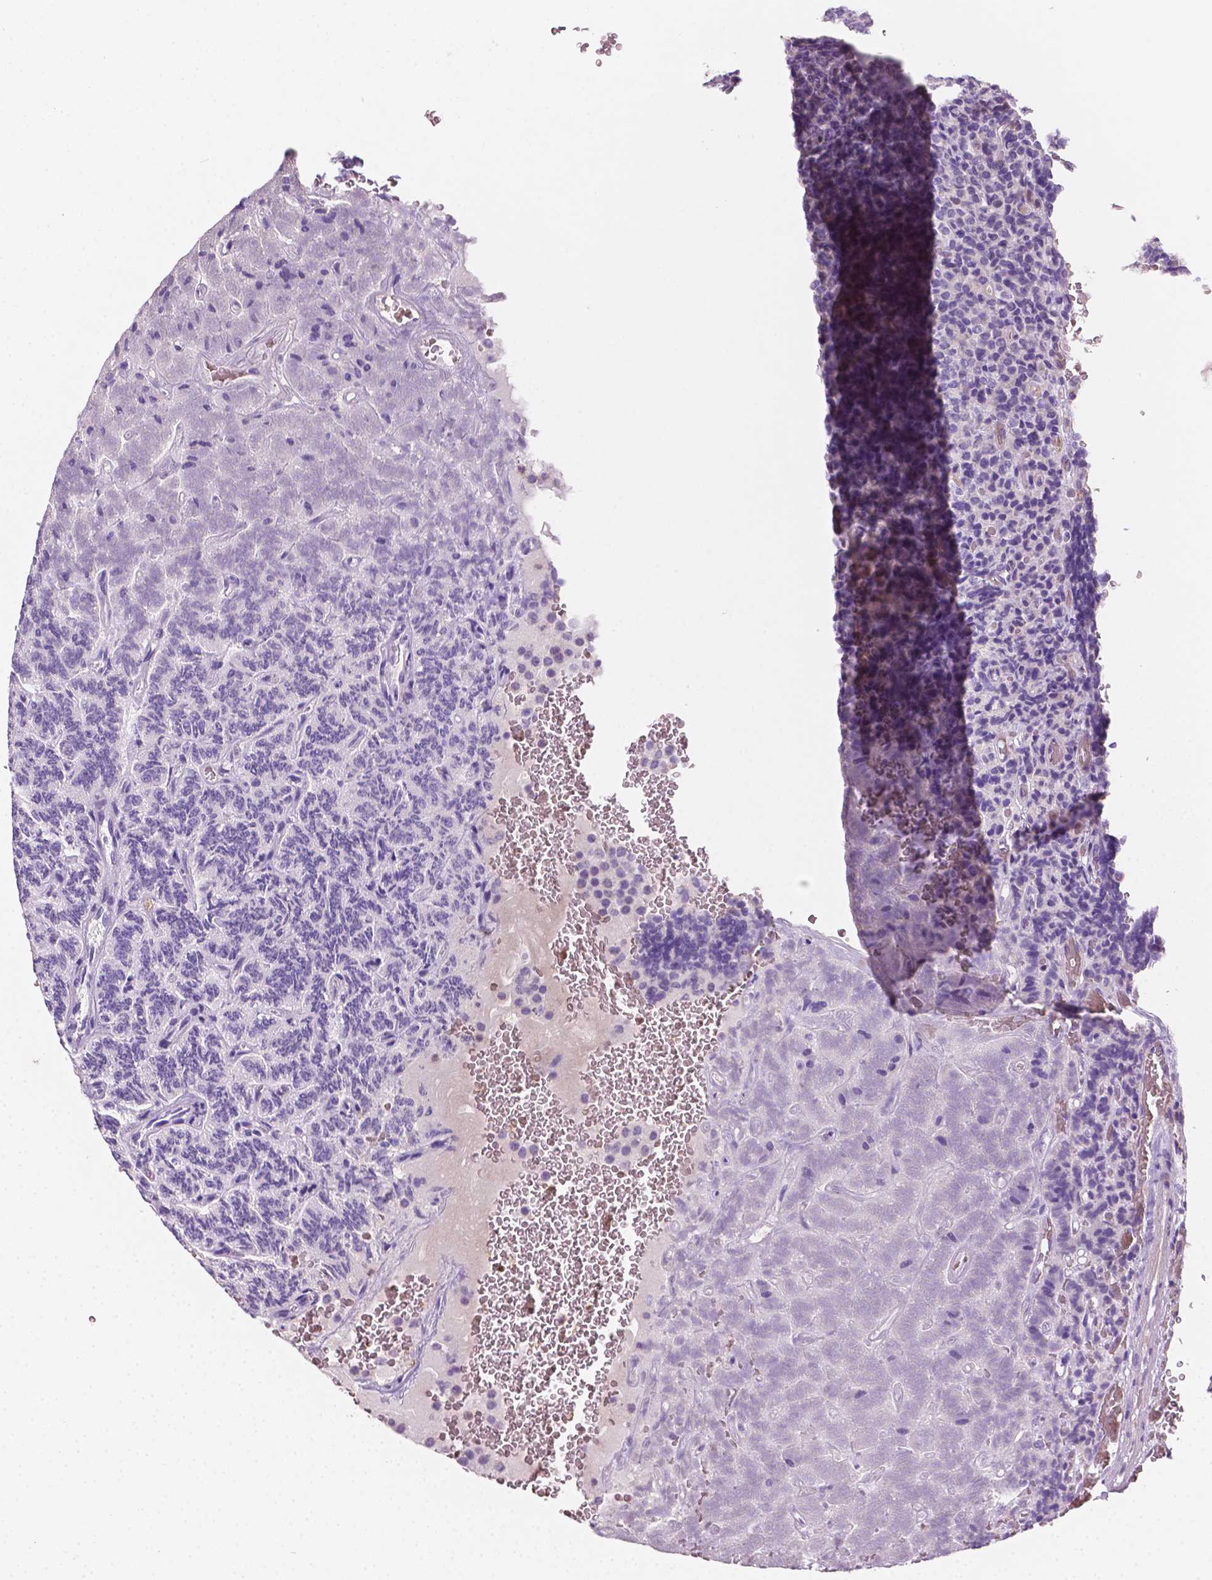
{"staining": {"intensity": "negative", "quantity": "none", "location": "none"}, "tissue": "carcinoid", "cell_type": "Tumor cells", "image_type": "cancer", "snomed": [{"axis": "morphology", "description": "Carcinoid, malignant, NOS"}, {"axis": "topography", "description": "Pancreas"}], "caption": "There is no significant staining in tumor cells of malignant carcinoid.", "gene": "EGFR", "patient": {"sex": "male", "age": 36}}